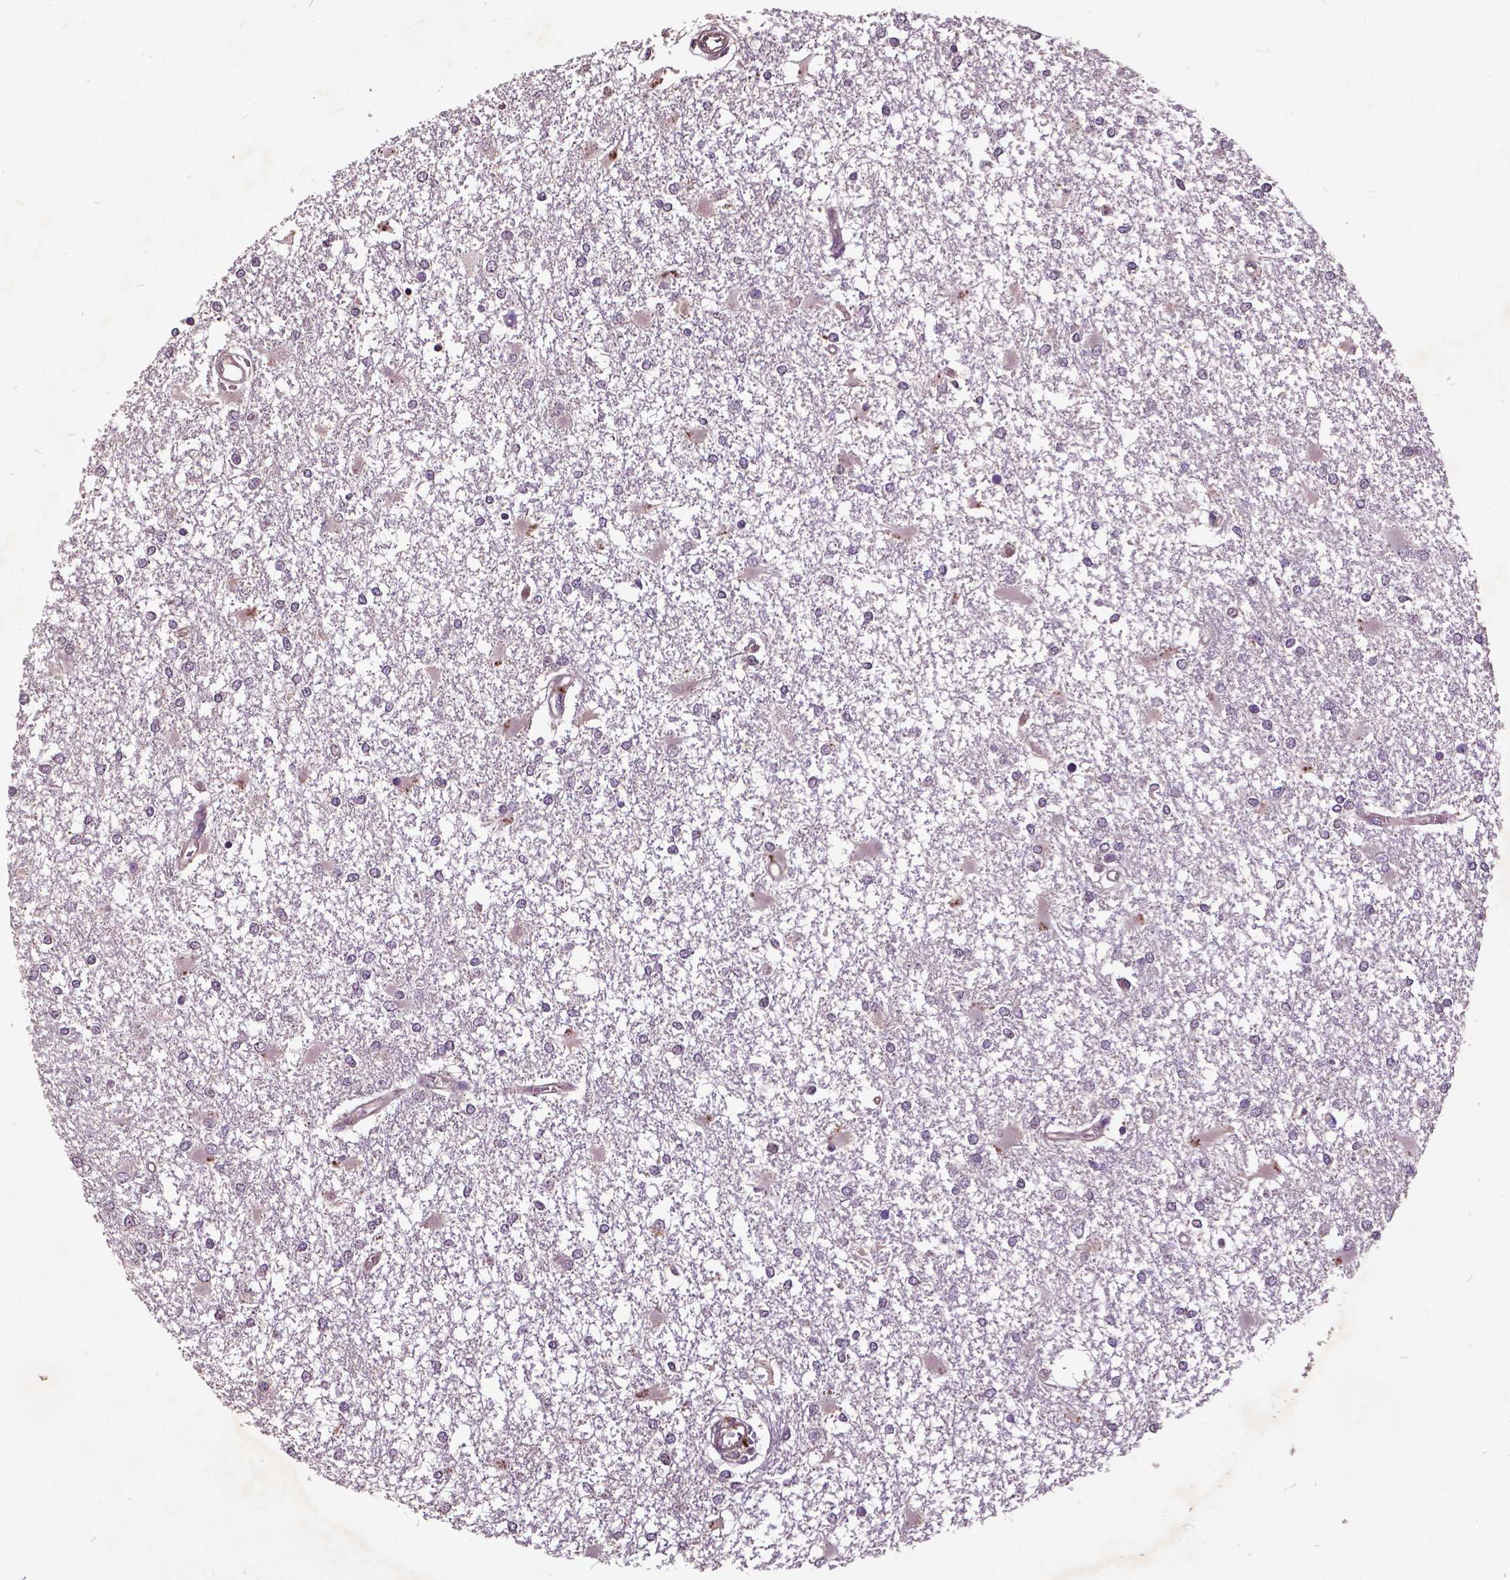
{"staining": {"intensity": "negative", "quantity": "none", "location": "none"}, "tissue": "glioma", "cell_type": "Tumor cells", "image_type": "cancer", "snomed": [{"axis": "morphology", "description": "Glioma, malignant, High grade"}, {"axis": "topography", "description": "Cerebral cortex"}], "caption": "Immunohistochemistry (IHC) image of neoplastic tissue: human malignant glioma (high-grade) stained with DAB (3,3'-diaminobenzidine) exhibits no significant protein staining in tumor cells.", "gene": "AP1S3", "patient": {"sex": "male", "age": 79}}